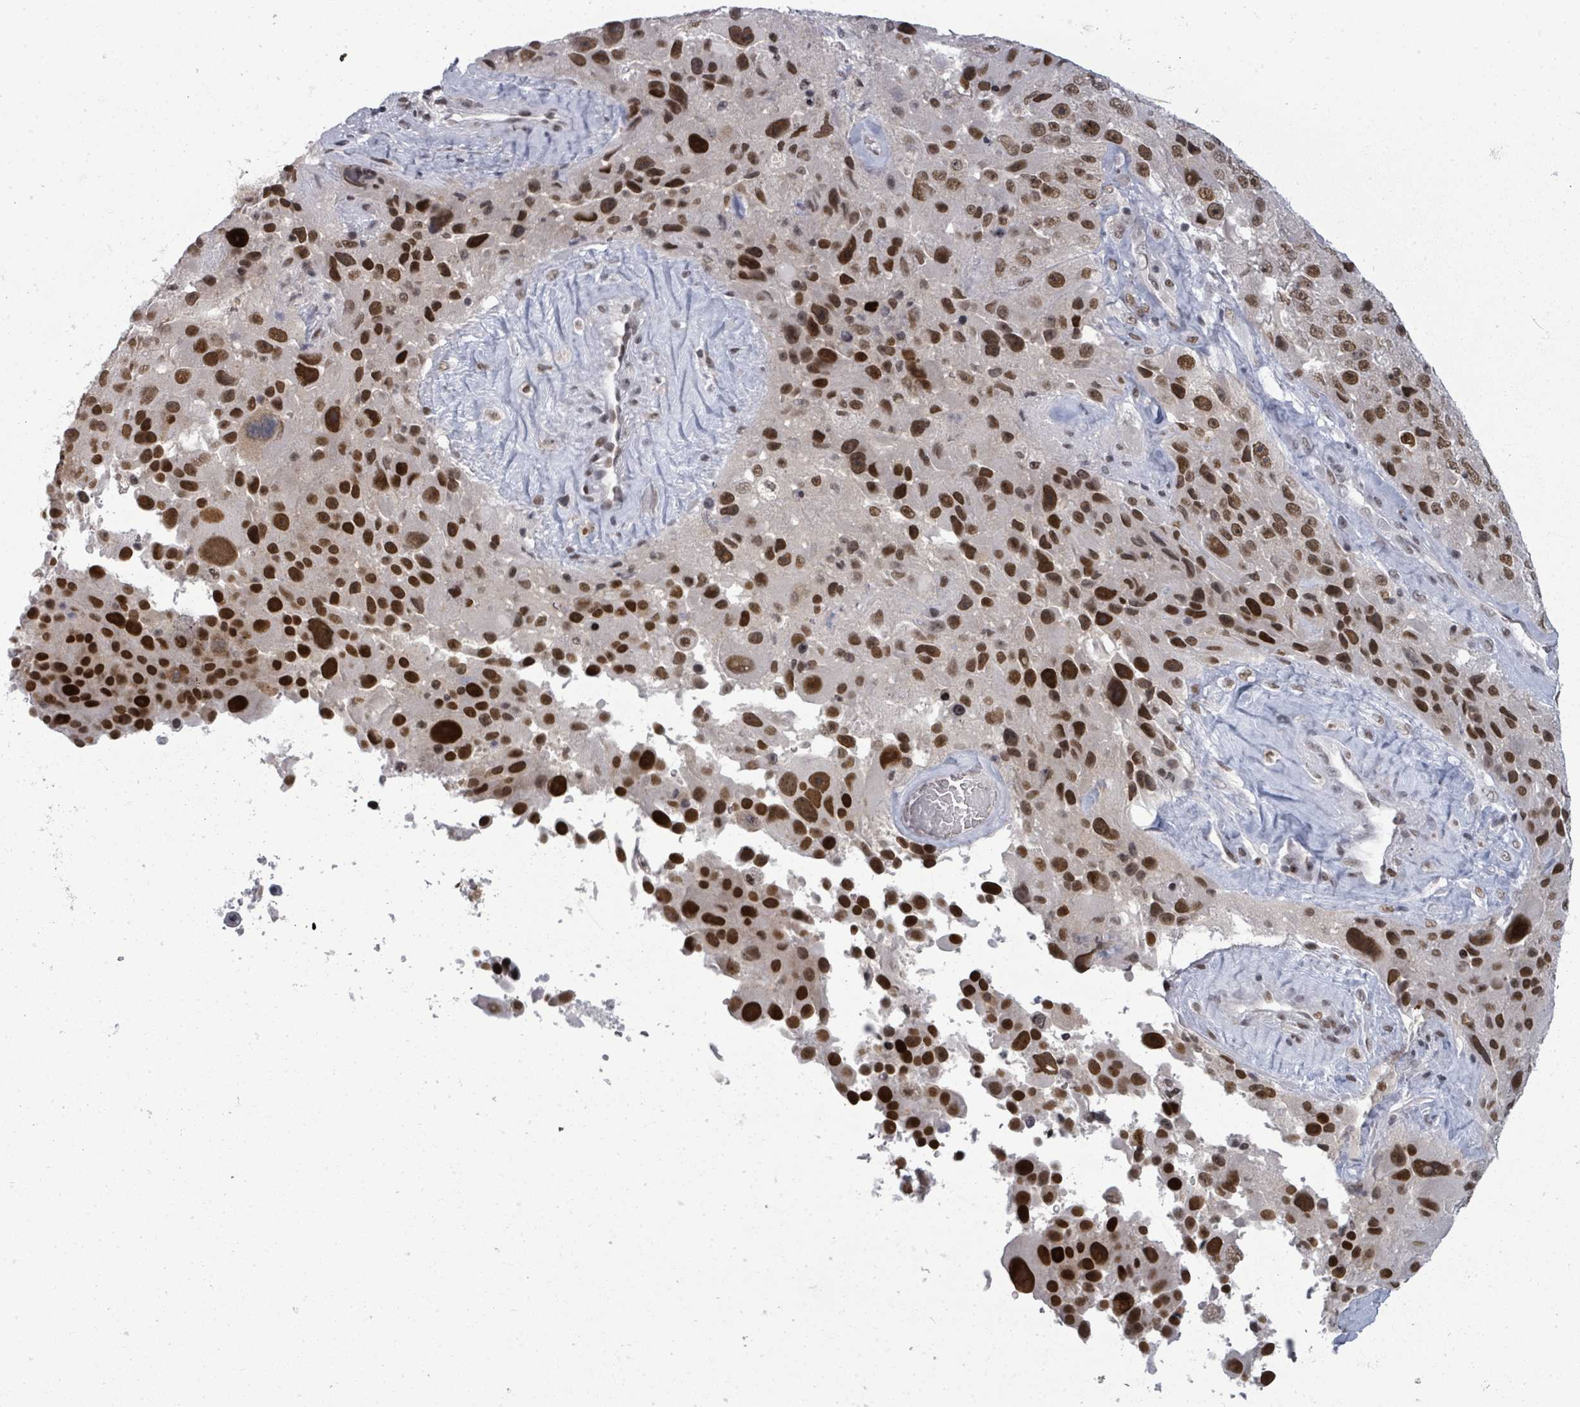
{"staining": {"intensity": "strong", "quantity": ">75%", "location": "nuclear"}, "tissue": "melanoma", "cell_type": "Tumor cells", "image_type": "cancer", "snomed": [{"axis": "morphology", "description": "Malignant melanoma, Metastatic site"}, {"axis": "topography", "description": "Lymph node"}], "caption": "IHC (DAB) staining of malignant melanoma (metastatic site) displays strong nuclear protein staining in about >75% of tumor cells.", "gene": "ERCC5", "patient": {"sex": "male", "age": 62}}